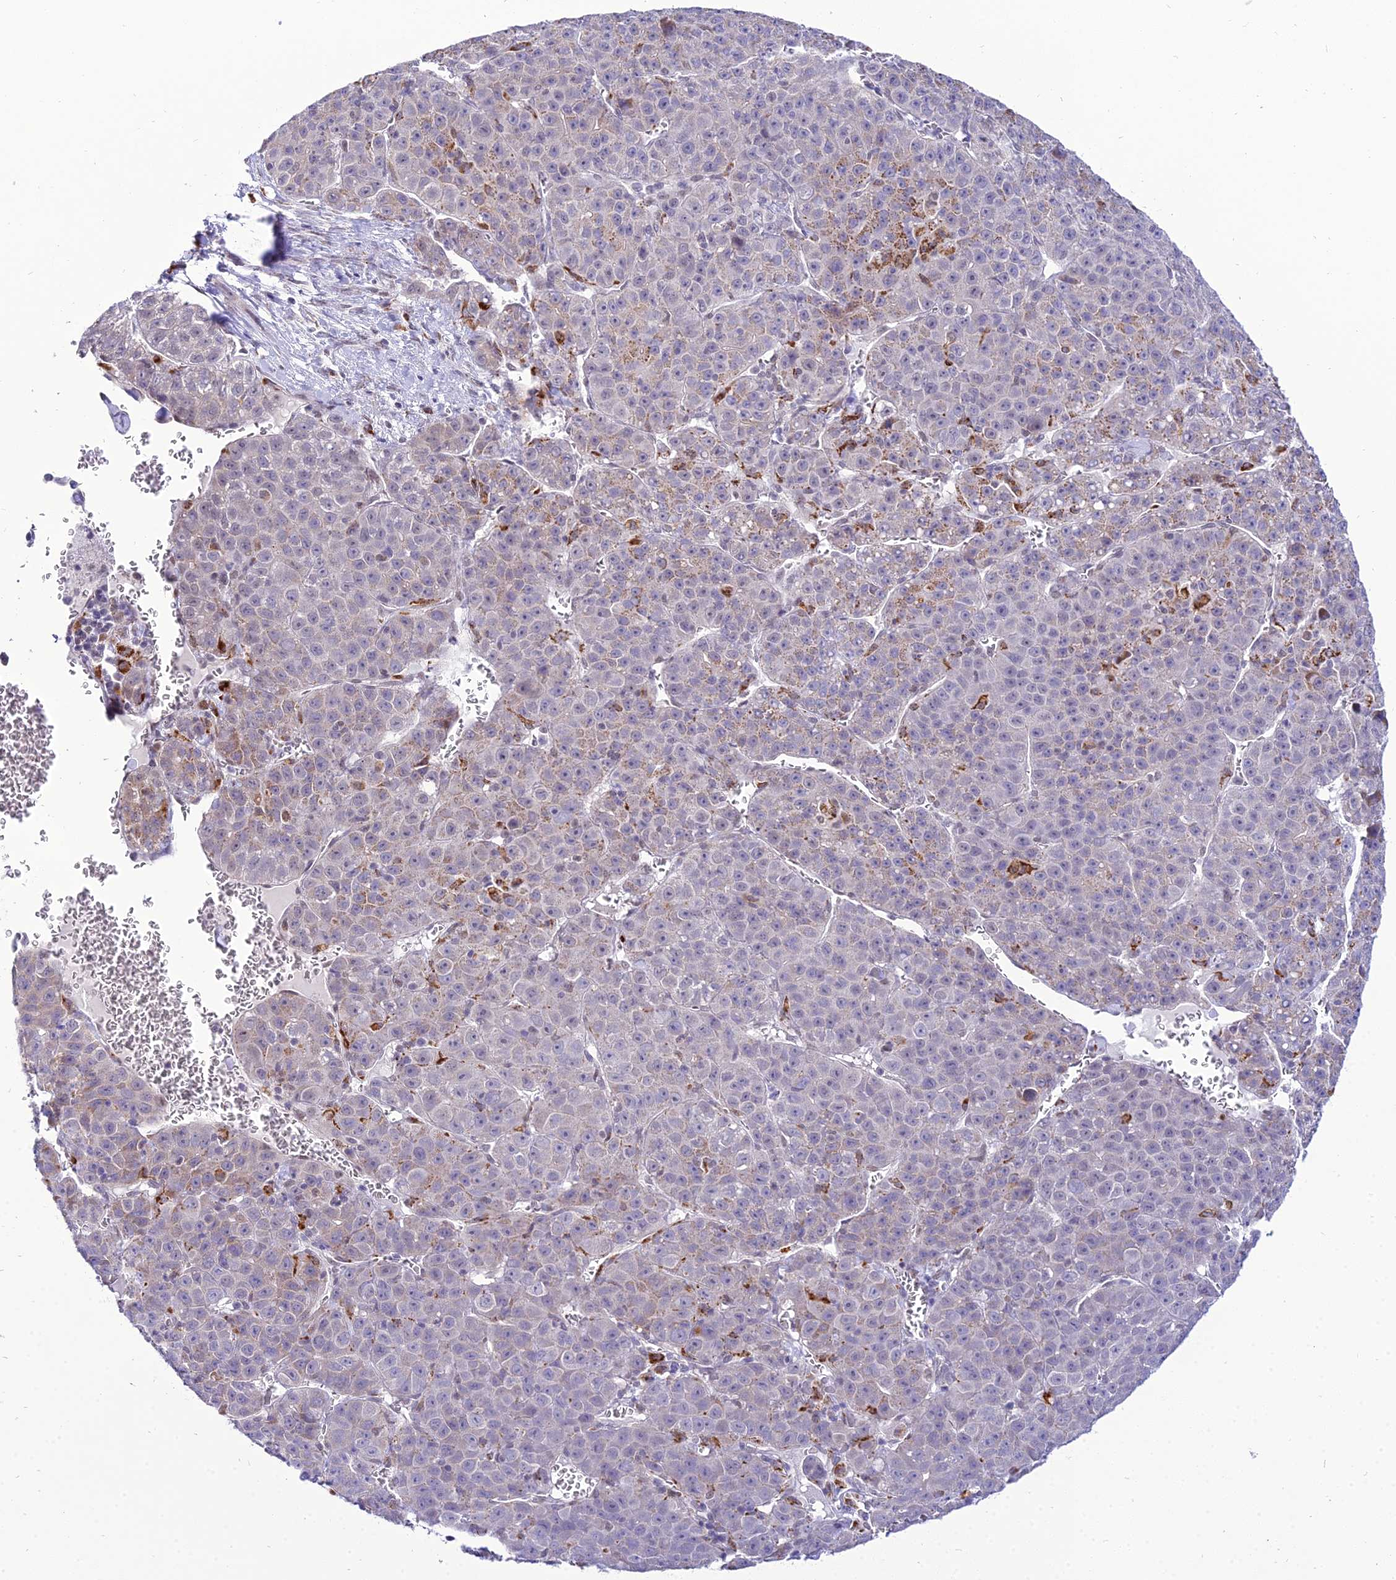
{"staining": {"intensity": "strong", "quantity": "<25%", "location": "cytoplasmic/membranous"}, "tissue": "liver cancer", "cell_type": "Tumor cells", "image_type": "cancer", "snomed": [{"axis": "morphology", "description": "Carcinoma, Hepatocellular, NOS"}, {"axis": "topography", "description": "Liver"}], "caption": "A brown stain labels strong cytoplasmic/membranous positivity of a protein in liver hepatocellular carcinoma tumor cells.", "gene": "C6orf163", "patient": {"sex": "female", "age": 53}}